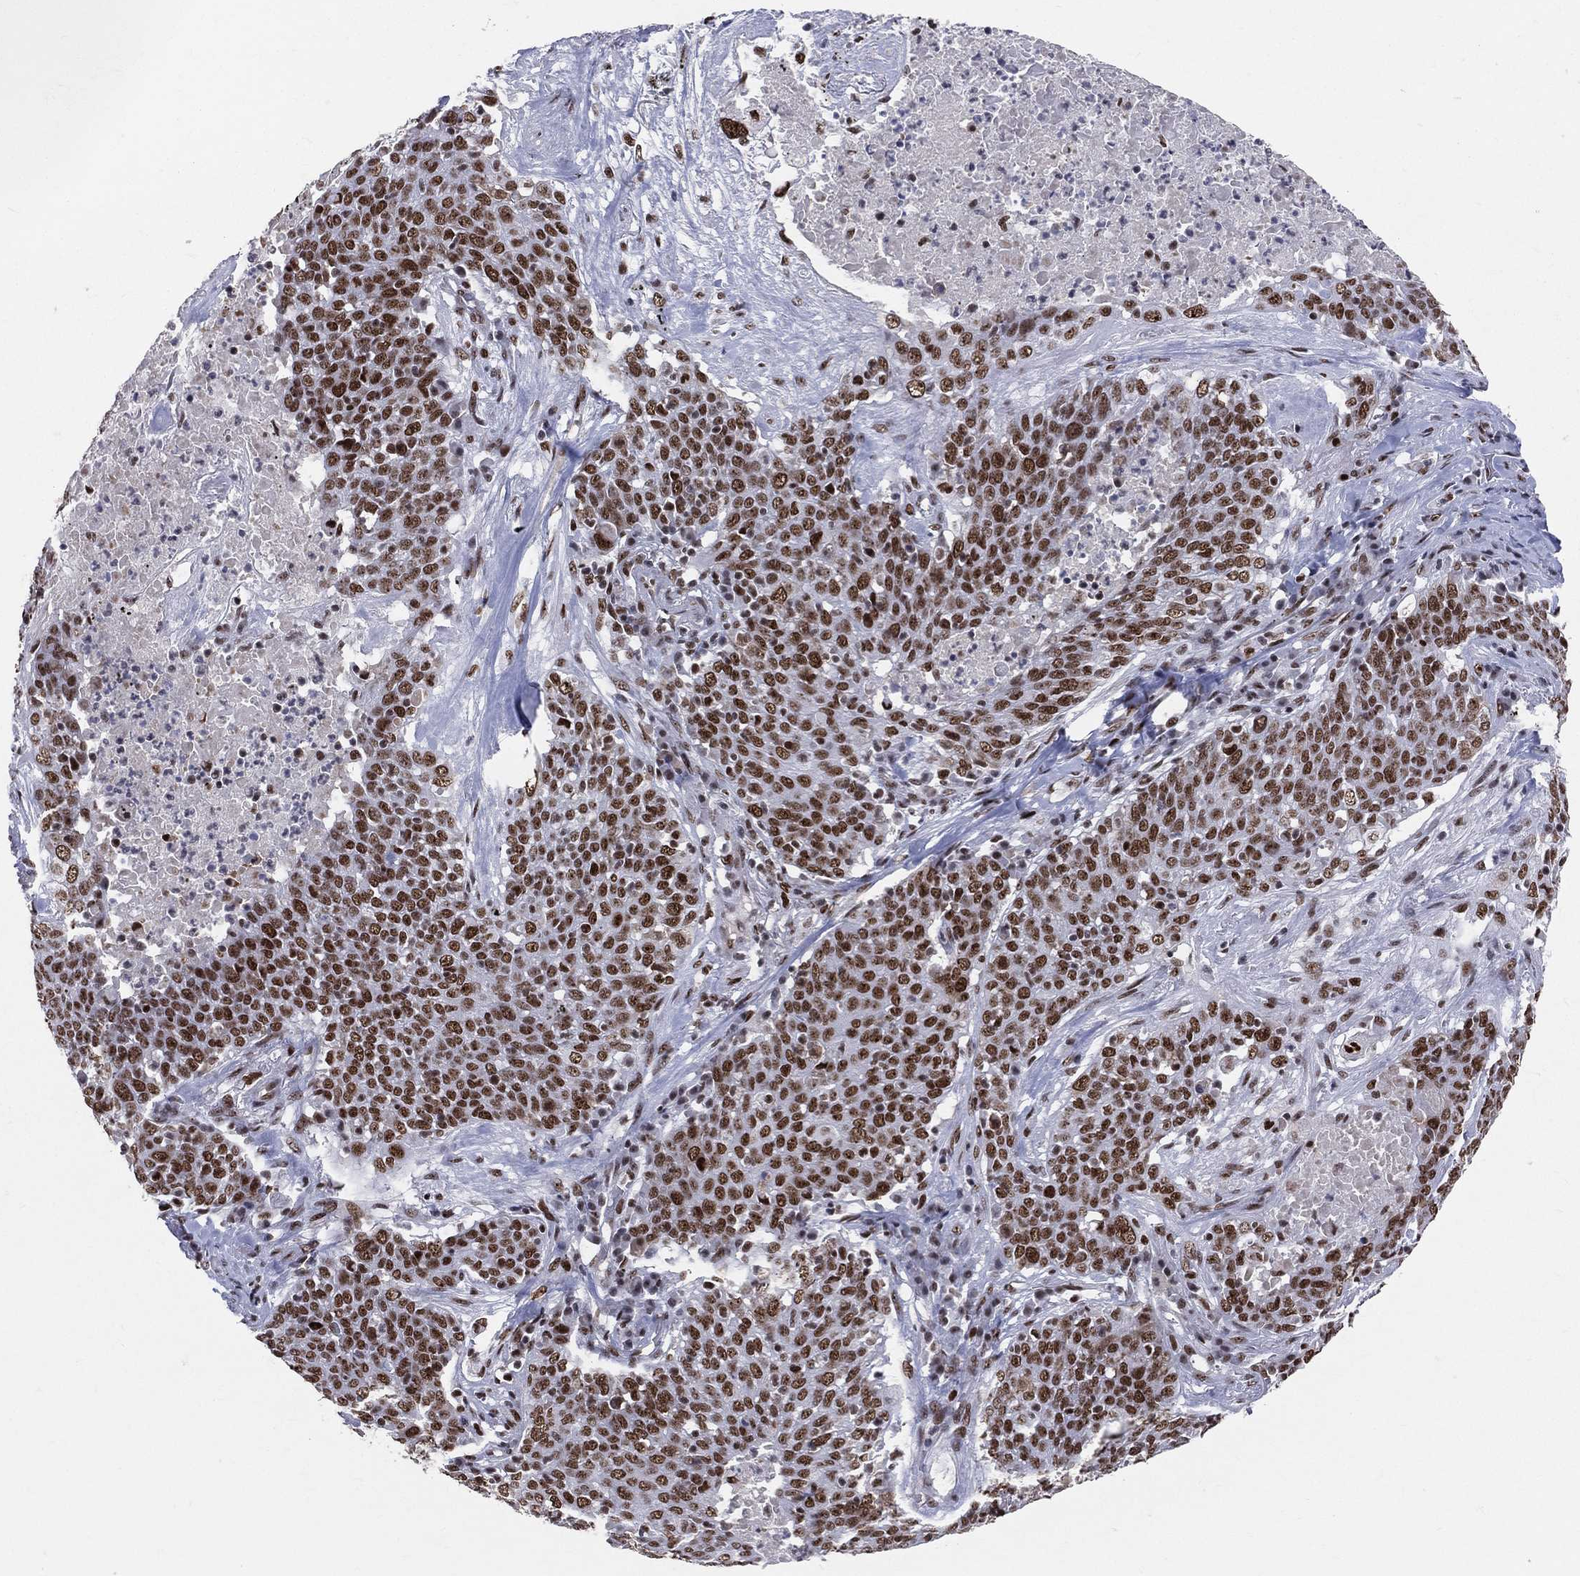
{"staining": {"intensity": "strong", "quantity": ">75%", "location": "nuclear"}, "tissue": "lung cancer", "cell_type": "Tumor cells", "image_type": "cancer", "snomed": [{"axis": "morphology", "description": "Squamous cell carcinoma, NOS"}, {"axis": "topography", "description": "Lung"}], "caption": "Protein staining displays strong nuclear expression in approximately >75% of tumor cells in lung cancer.", "gene": "CDK7", "patient": {"sex": "male", "age": 82}}